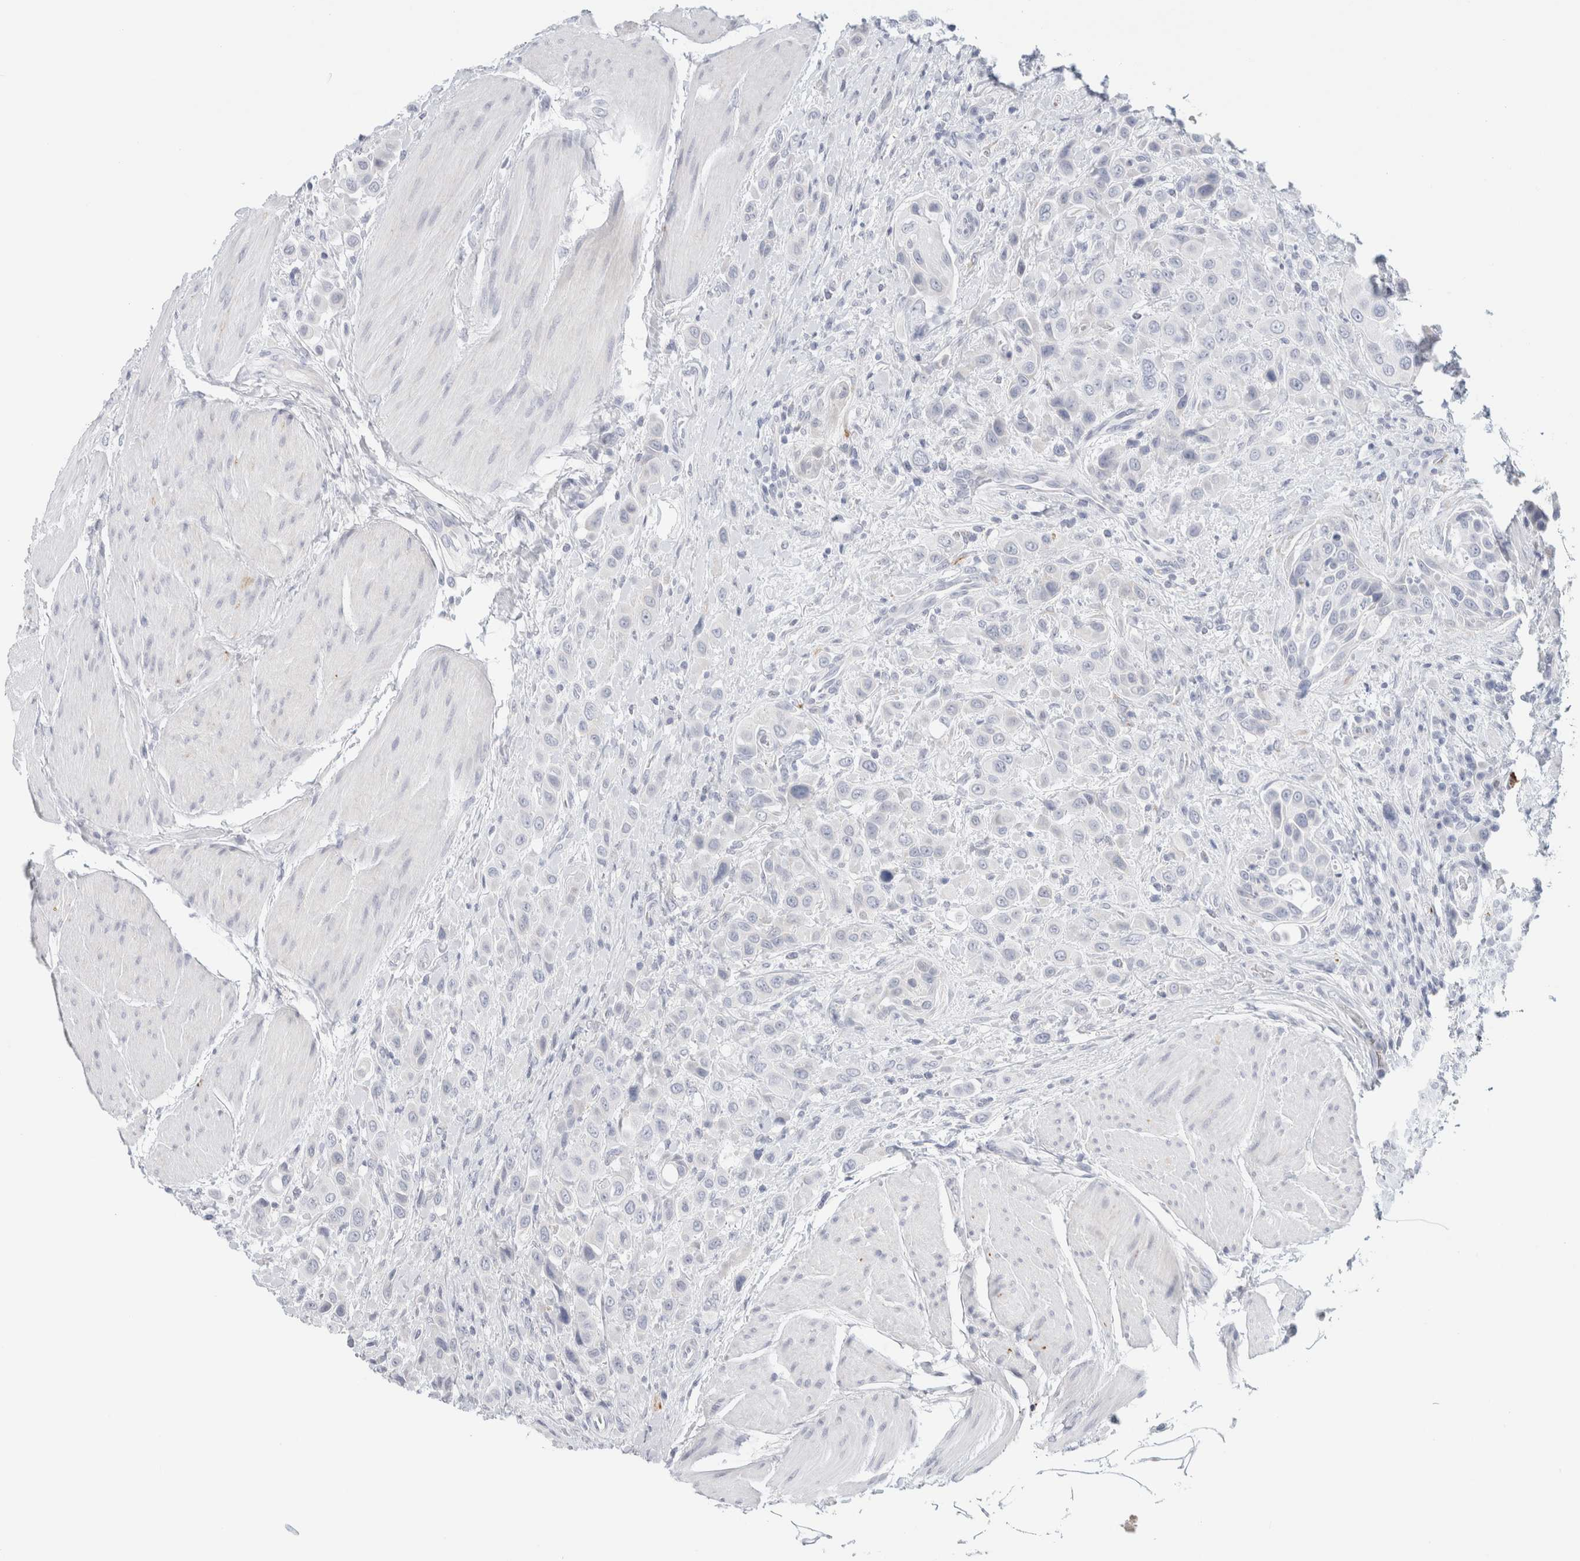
{"staining": {"intensity": "negative", "quantity": "none", "location": "none"}, "tissue": "urothelial cancer", "cell_type": "Tumor cells", "image_type": "cancer", "snomed": [{"axis": "morphology", "description": "Urothelial carcinoma, High grade"}, {"axis": "topography", "description": "Urinary bladder"}], "caption": "Urothelial carcinoma (high-grade) was stained to show a protein in brown. There is no significant staining in tumor cells.", "gene": "RTN4", "patient": {"sex": "male", "age": 50}}